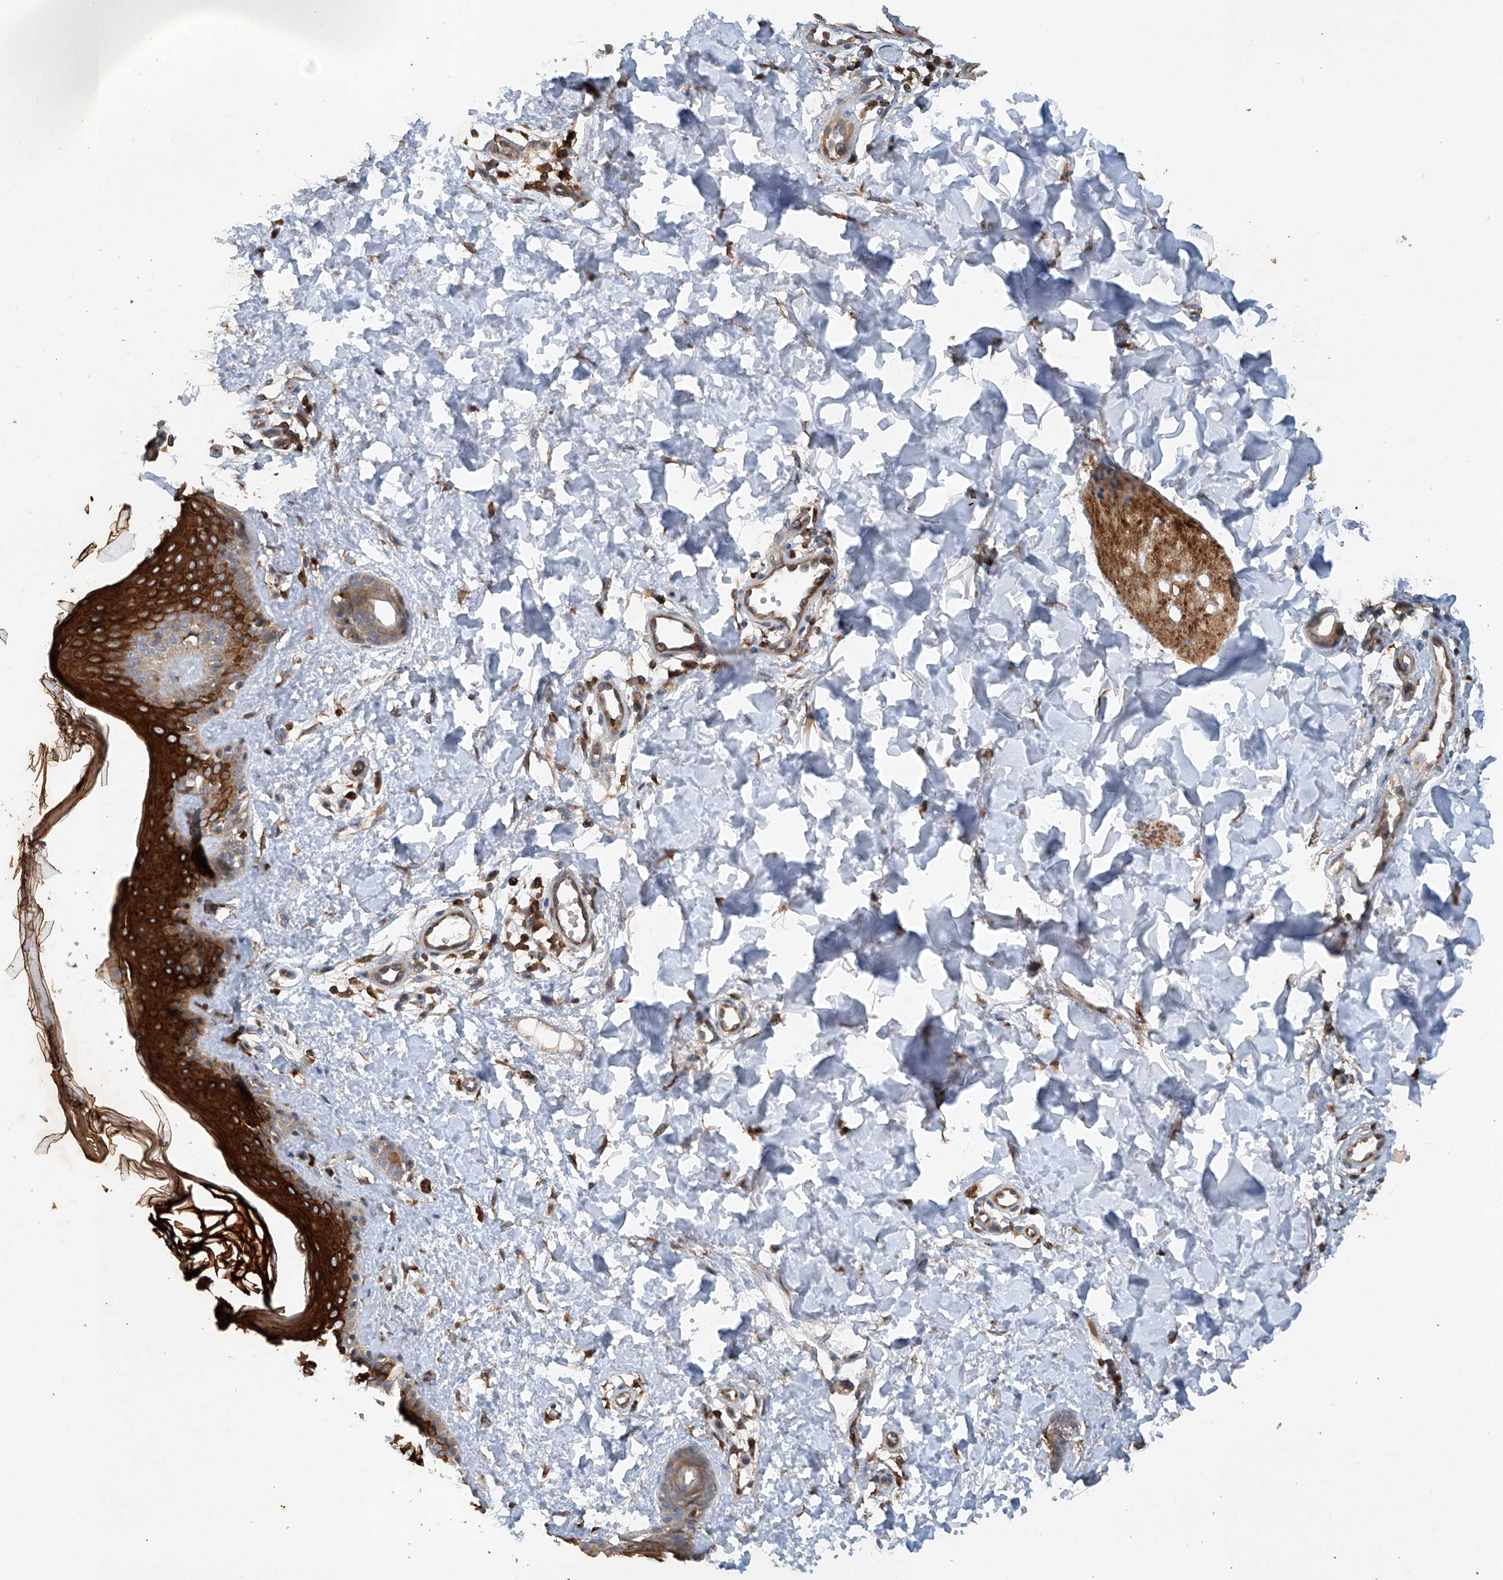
{"staining": {"intensity": "moderate", "quantity": ">75%", "location": "cytoplasmic/membranous"}, "tissue": "skin", "cell_type": "Fibroblasts", "image_type": "normal", "snomed": [{"axis": "morphology", "description": "Normal tissue, NOS"}, {"axis": "topography", "description": "Skin"}], "caption": "A brown stain shows moderate cytoplasmic/membranous positivity of a protein in fibroblasts of unremarkable human skin.", "gene": "CEP85L", "patient": {"sex": "male", "age": 37}}